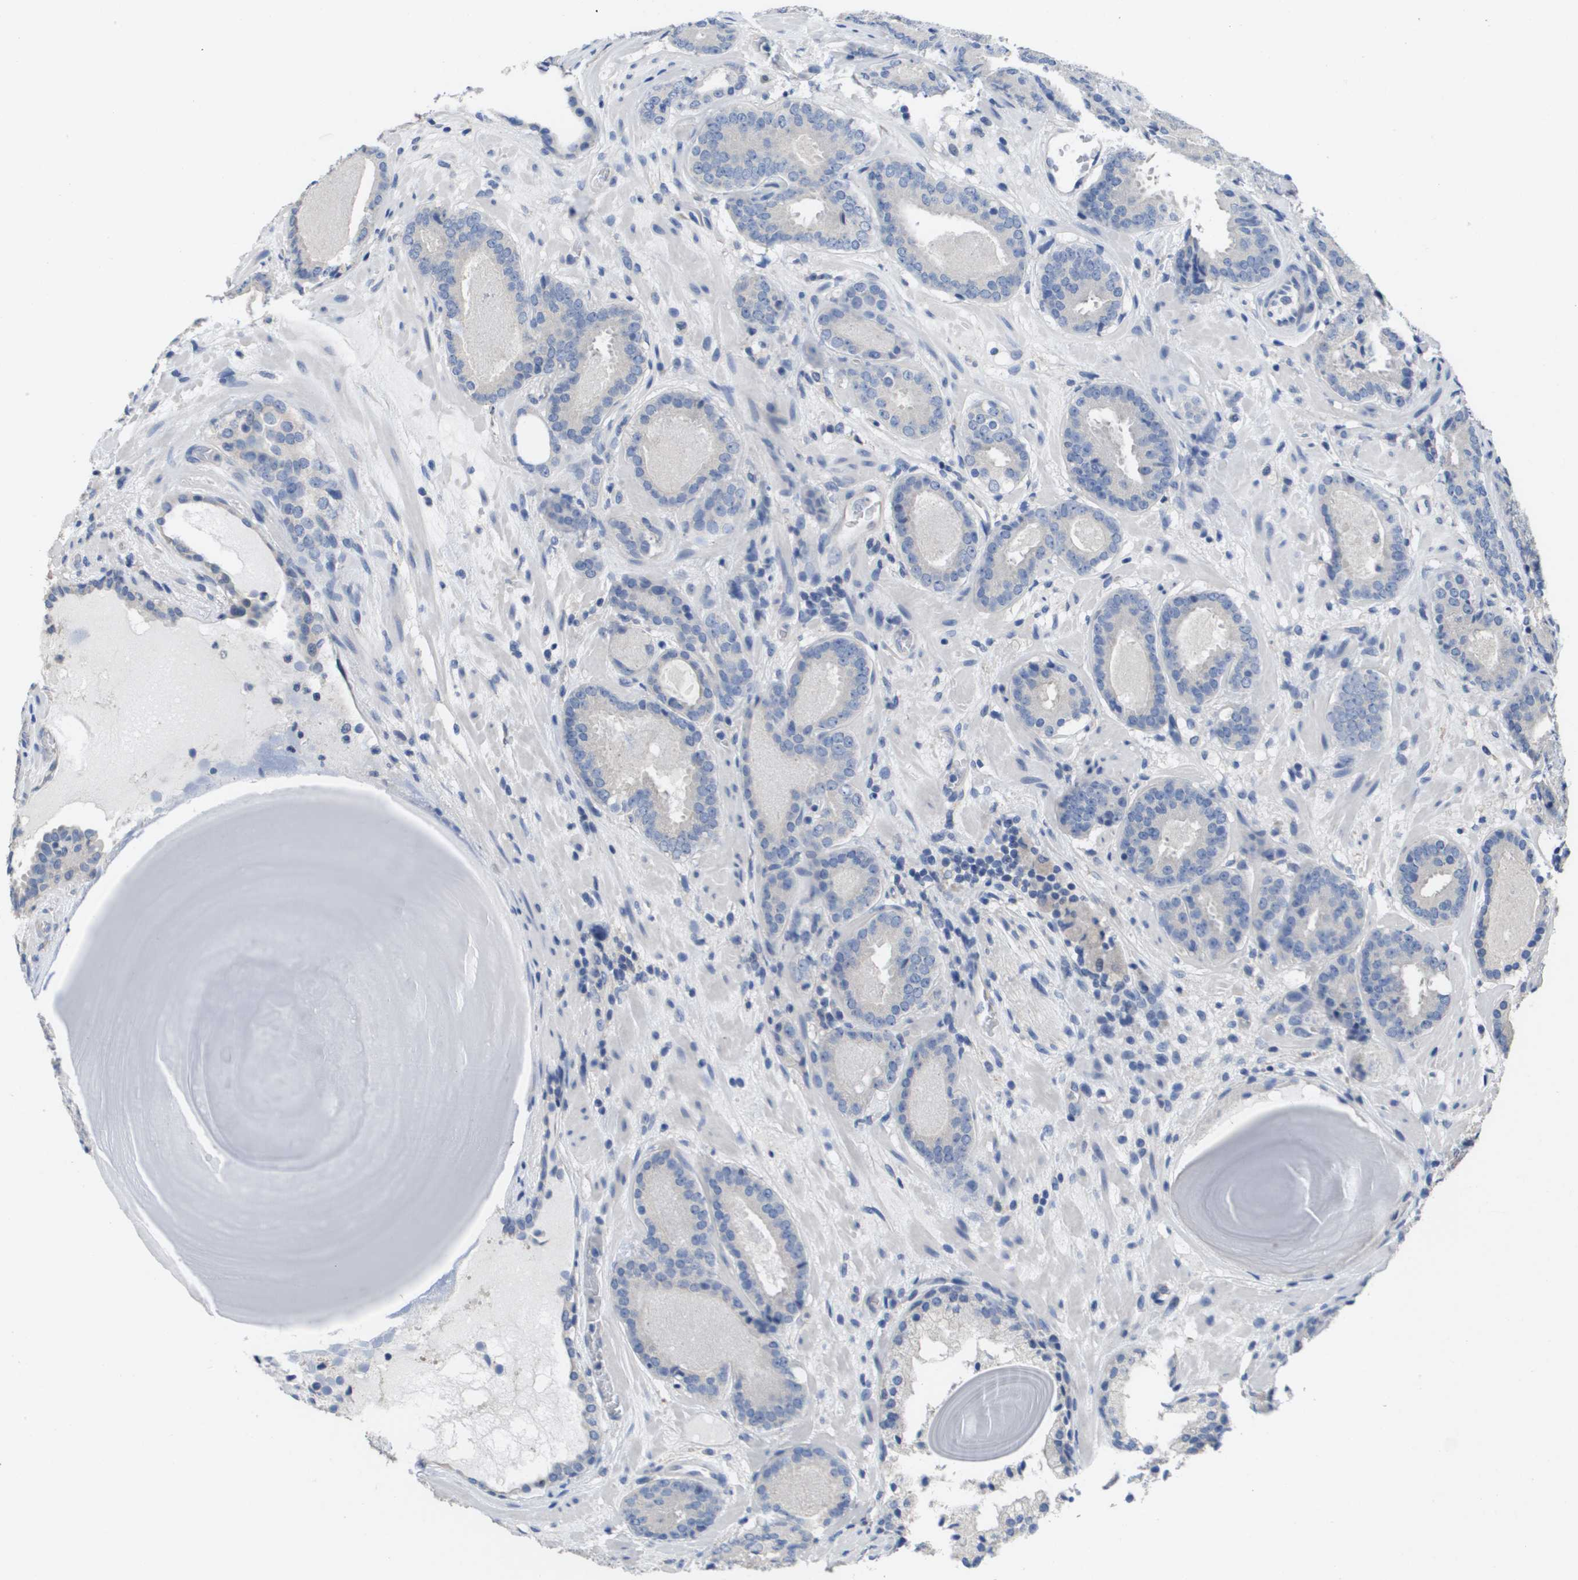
{"staining": {"intensity": "negative", "quantity": "none", "location": "none"}, "tissue": "prostate cancer", "cell_type": "Tumor cells", "image_type": "cancer", "snomed": [{"axis": "morphology", "description": "Adenocarcinoma, Low grade"}, {"axis": "topography", "description": "Prostate"}], "caption": "Human prostate cancer stained for a protein using immunohistochemistry (IHC) displays no positivity in tumor cells.", "gene": "CA9", "patient": {"sex": "male", "age": 69}}